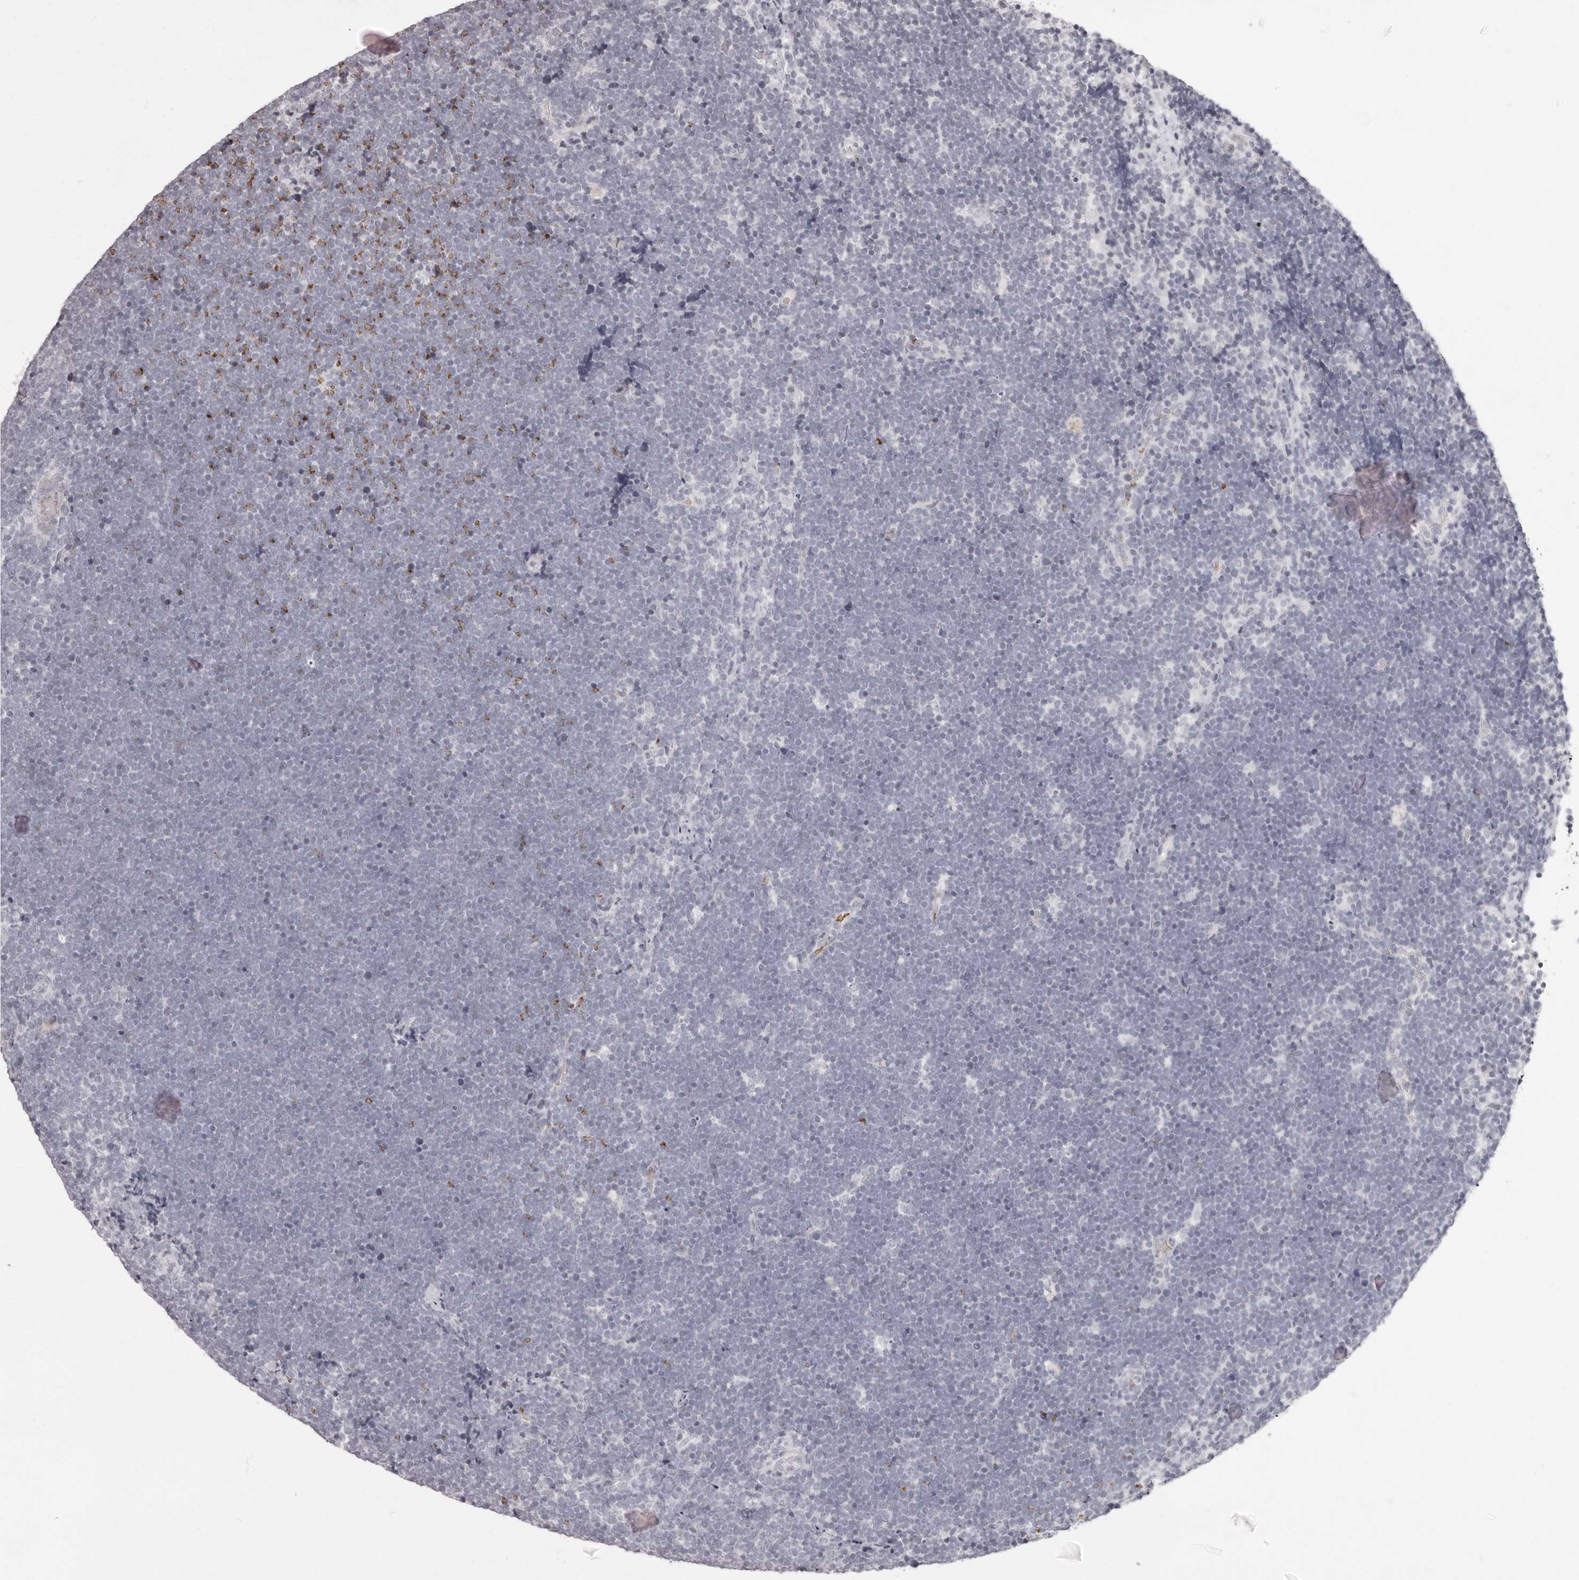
{"staining": {"intensity": "negative", "quantity": "none", "location": "none"}, "tissue": "lymphoma", "cell_type": "Tumor cells", "image_type": "cancer", "snomed": [{"axis": "morphology", "description": "Malignant lymphoma, non-Hodgkin's type, High grade"}, {"axis": "topography", "description": "Lymph node"}], "caption": "A high-resolution histopathology image shows immunohistochemistry (IHC) staining of malignant lymphoma, non-Hodgkin's type (high-grade), which exhibits no significant staining in tumor cells. Nuclei are stained in blue.", "gene": "C8orf74", "patient": {"sex": "male", "age": 13}}